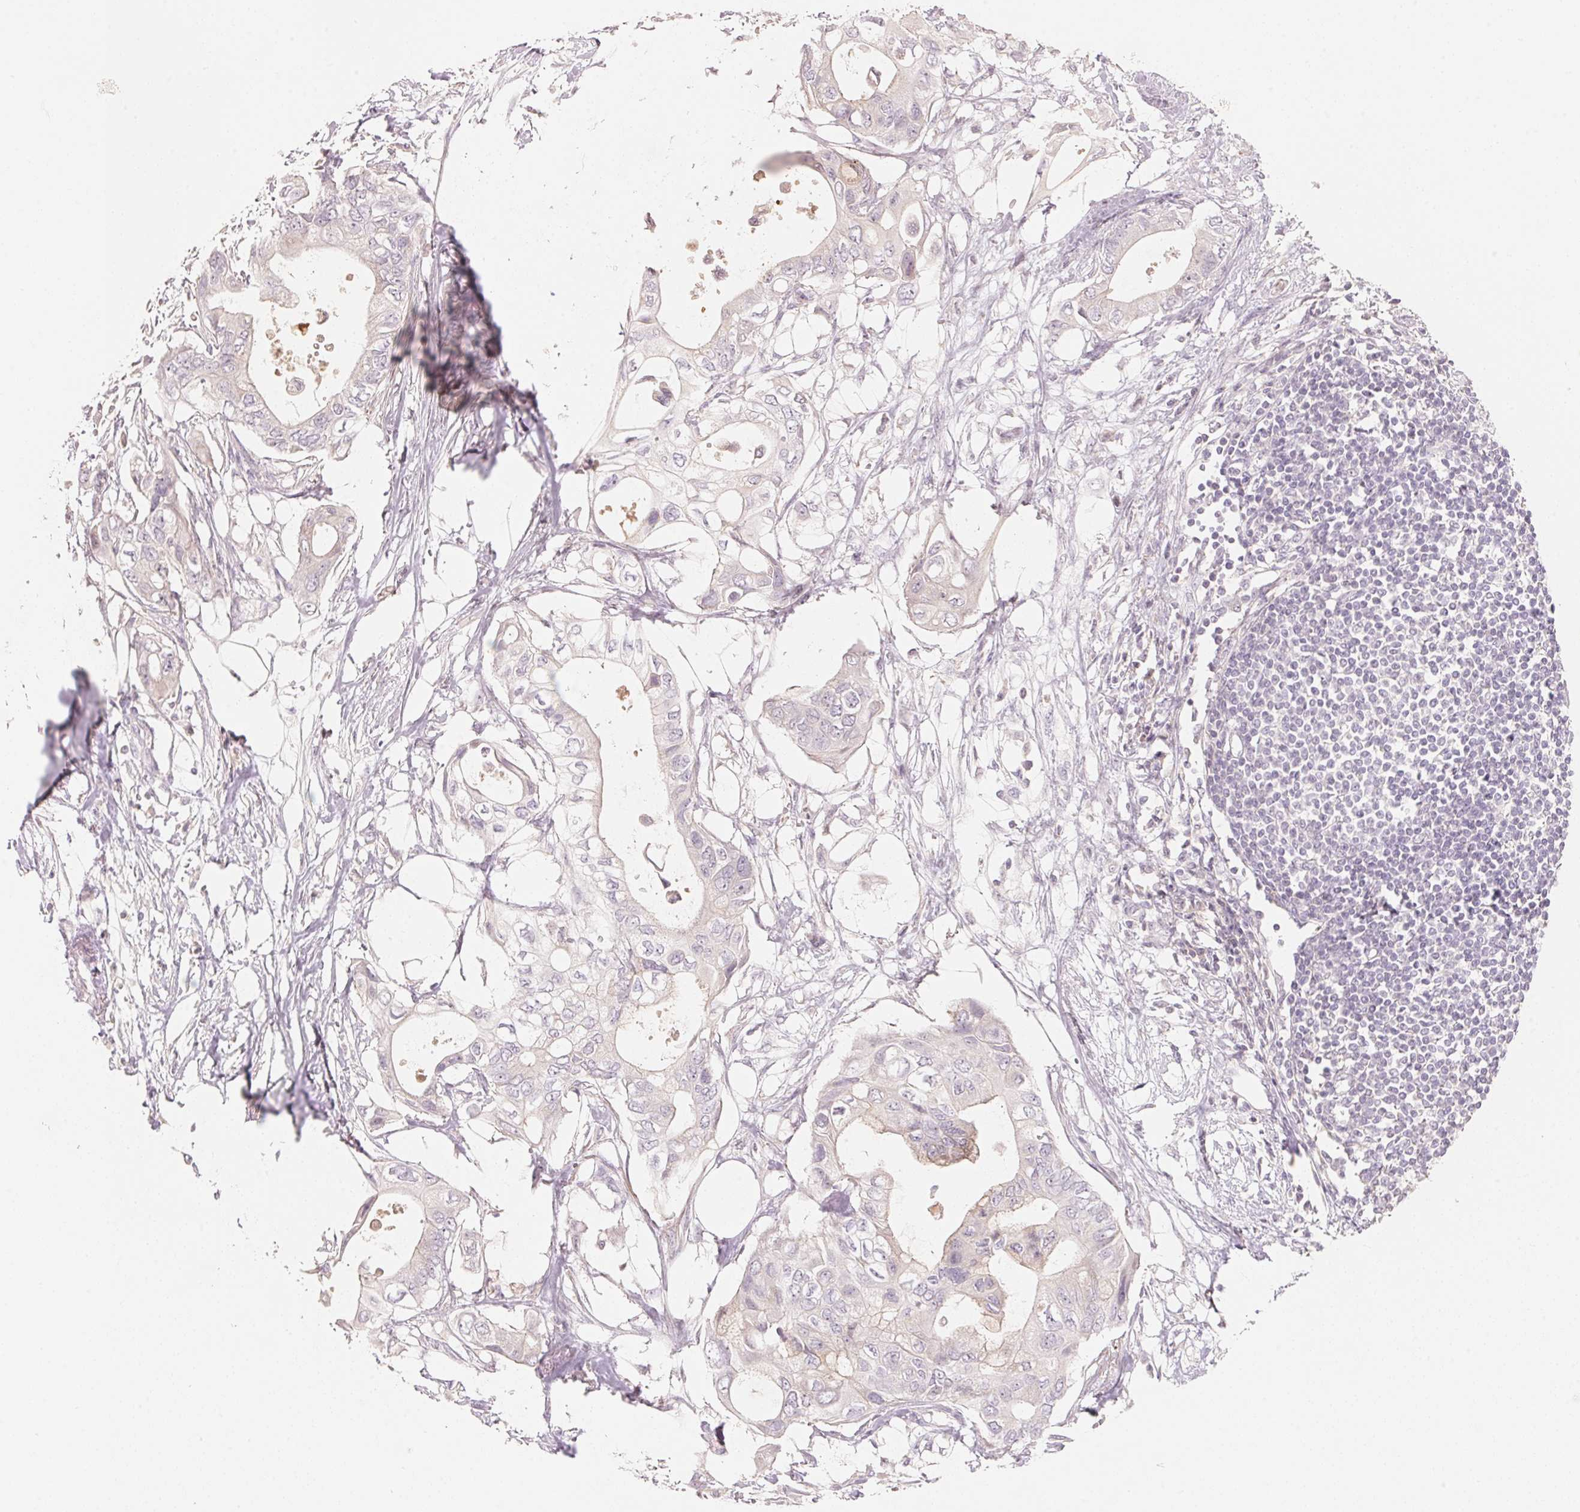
{"staining": {"intensity": "negative", "quantity": "none", "location": "none"}, "tissue": "pancreatic cancer", "cell_type": "Tumor cells", "image_type": "cancer", "snomed": [{"axis": "morphology", "description": "Adenocarcinoma, NOS"}, {"axis": "topography", "description": "Pancreas"}], "caption": "The image displays no significant staining in tumor cells of pancreatic adenocarcinoma.", "gene": "TP53AIP1", "patient": {"sex": "female", "age": 63}}